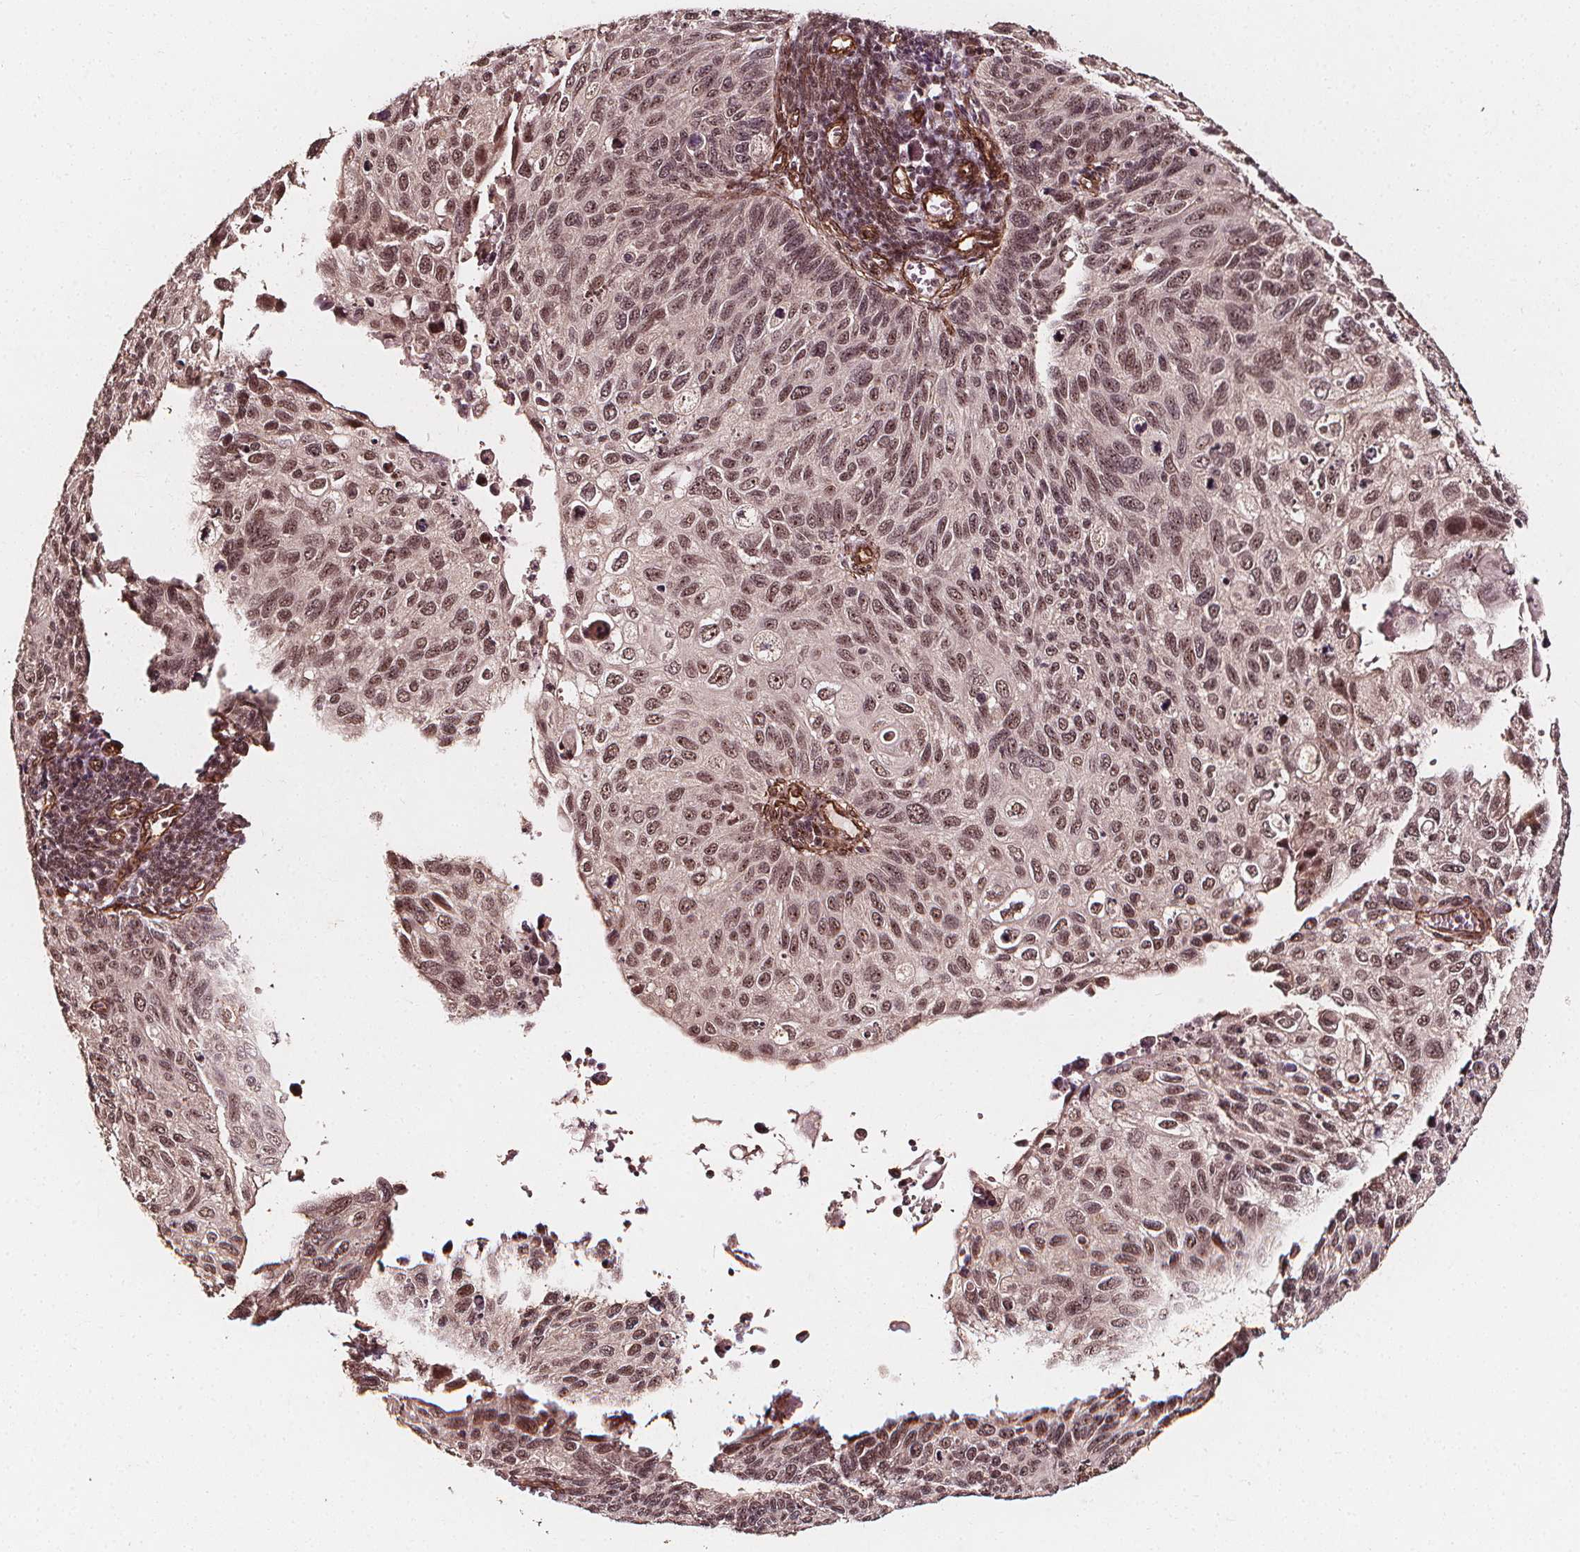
{"staining": {"intensity": "moderate", "quantity": ">75%", "location": "nuclear"}, "tissue": "cervical cancer", "cell_type": "Tumor cells", "image_type": "cancer", "snomed": [{"axis": "morphology", "description": "Squamous cell carcinoma, NOS"}, {"axis": "topography", "description": "Cervix"}], "caption": "DAB immunohistochemical staining of human squamous cell carcinoma (cervical) demonstrates moderate nuclear protein positivity in approximately >75% of tumor cells.", "gene": "EXOSC9", "patient": {"sex": "female", "age": 70}}